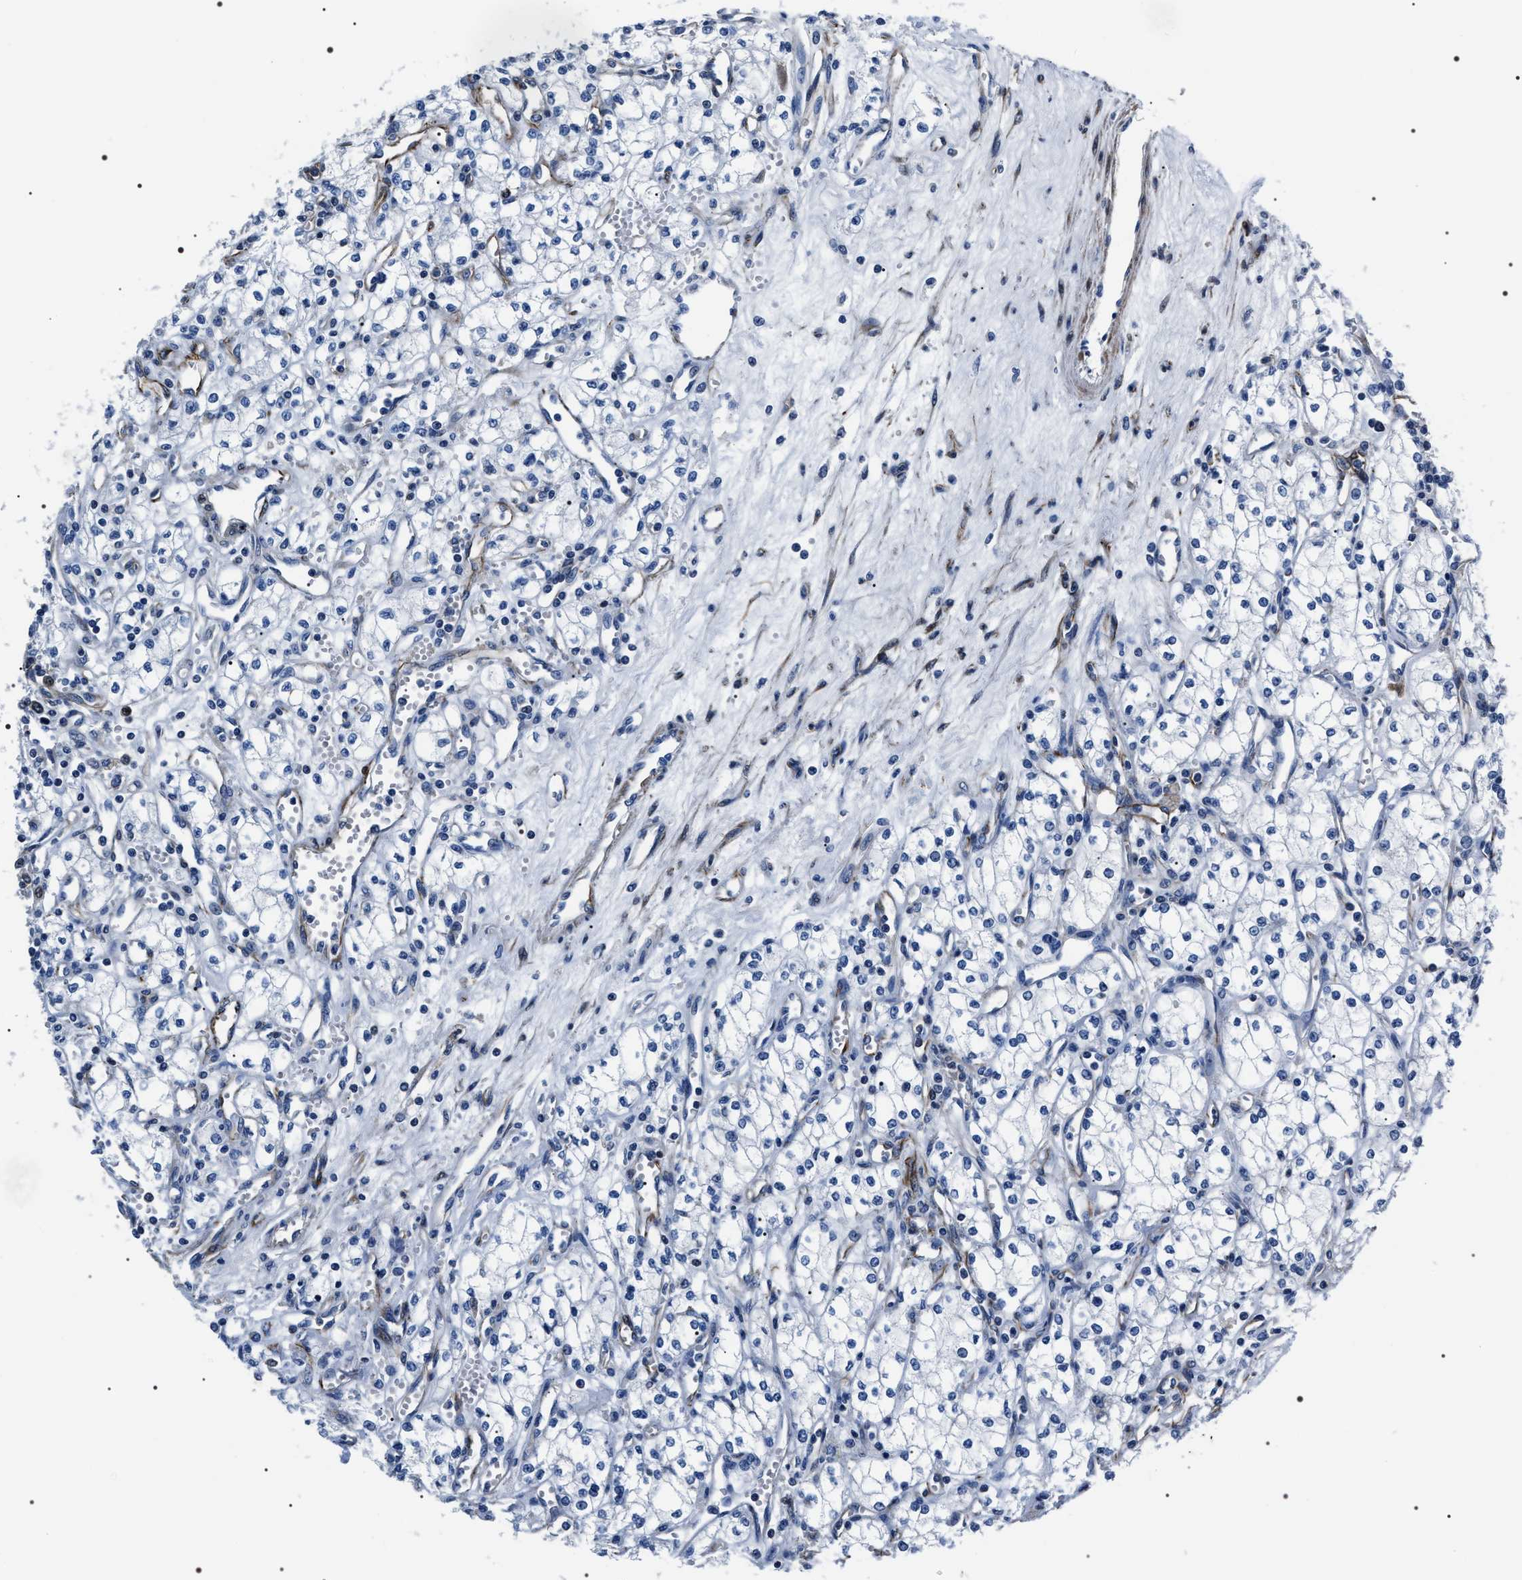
{"staining": {"intensity": "negative", "quantity": "none", "location": "none"}, "tissue": "renal cancer", "cell_type": "Tumor cells", "image_type": "cancer", "snomed": [{"axis": "morphology", "description": "Adenocarcinoma, NOS"}, {"axis": "topography", "description": "Kidney"}], "caption": "Protein analysis of adenocarcinoma (renal) displays no significant positivity in tumor cells.", "gene": "BAG2", "patient": {"sex": "male", "age": 59}}